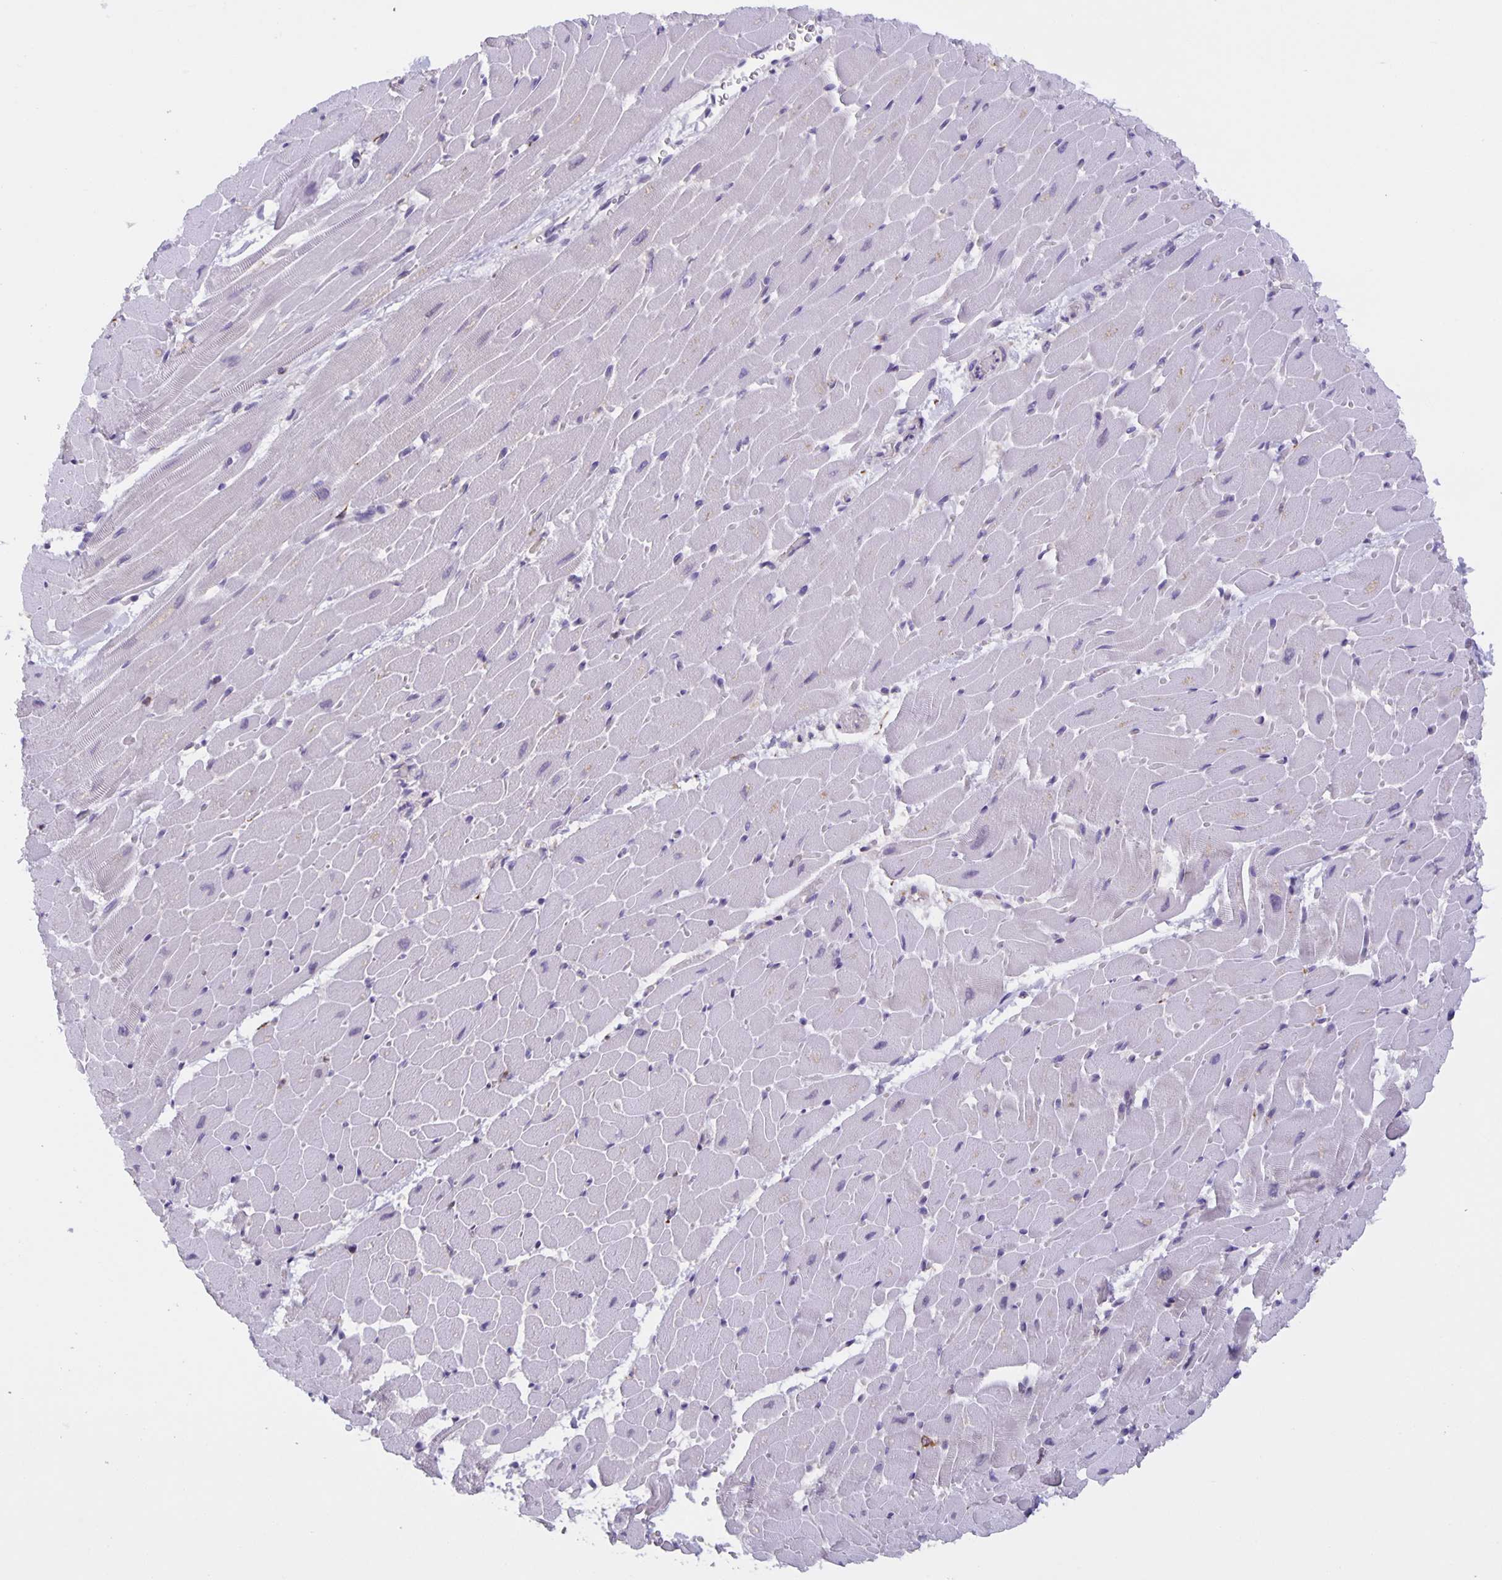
{"staining": {"intensity": "negative", "quantity": "none", "location": "none"}, "tissue": "heart muscle", "cell_type": "Cardiomyocytes", "image_type": "normal", "snomed": [{"axis": "morphology", "description": "Normal tissue, NOS"}, {"axis": "topography", "description": "Heart"}], "caption": "A micrograph of heart muscle stained for a protein demonstrates no brown staining in cardiomyocytes. (DAB immunohistochemistry, high magnification).", "gene": "MARCHF6", "patient": {"sex": "male", "age": 37}}